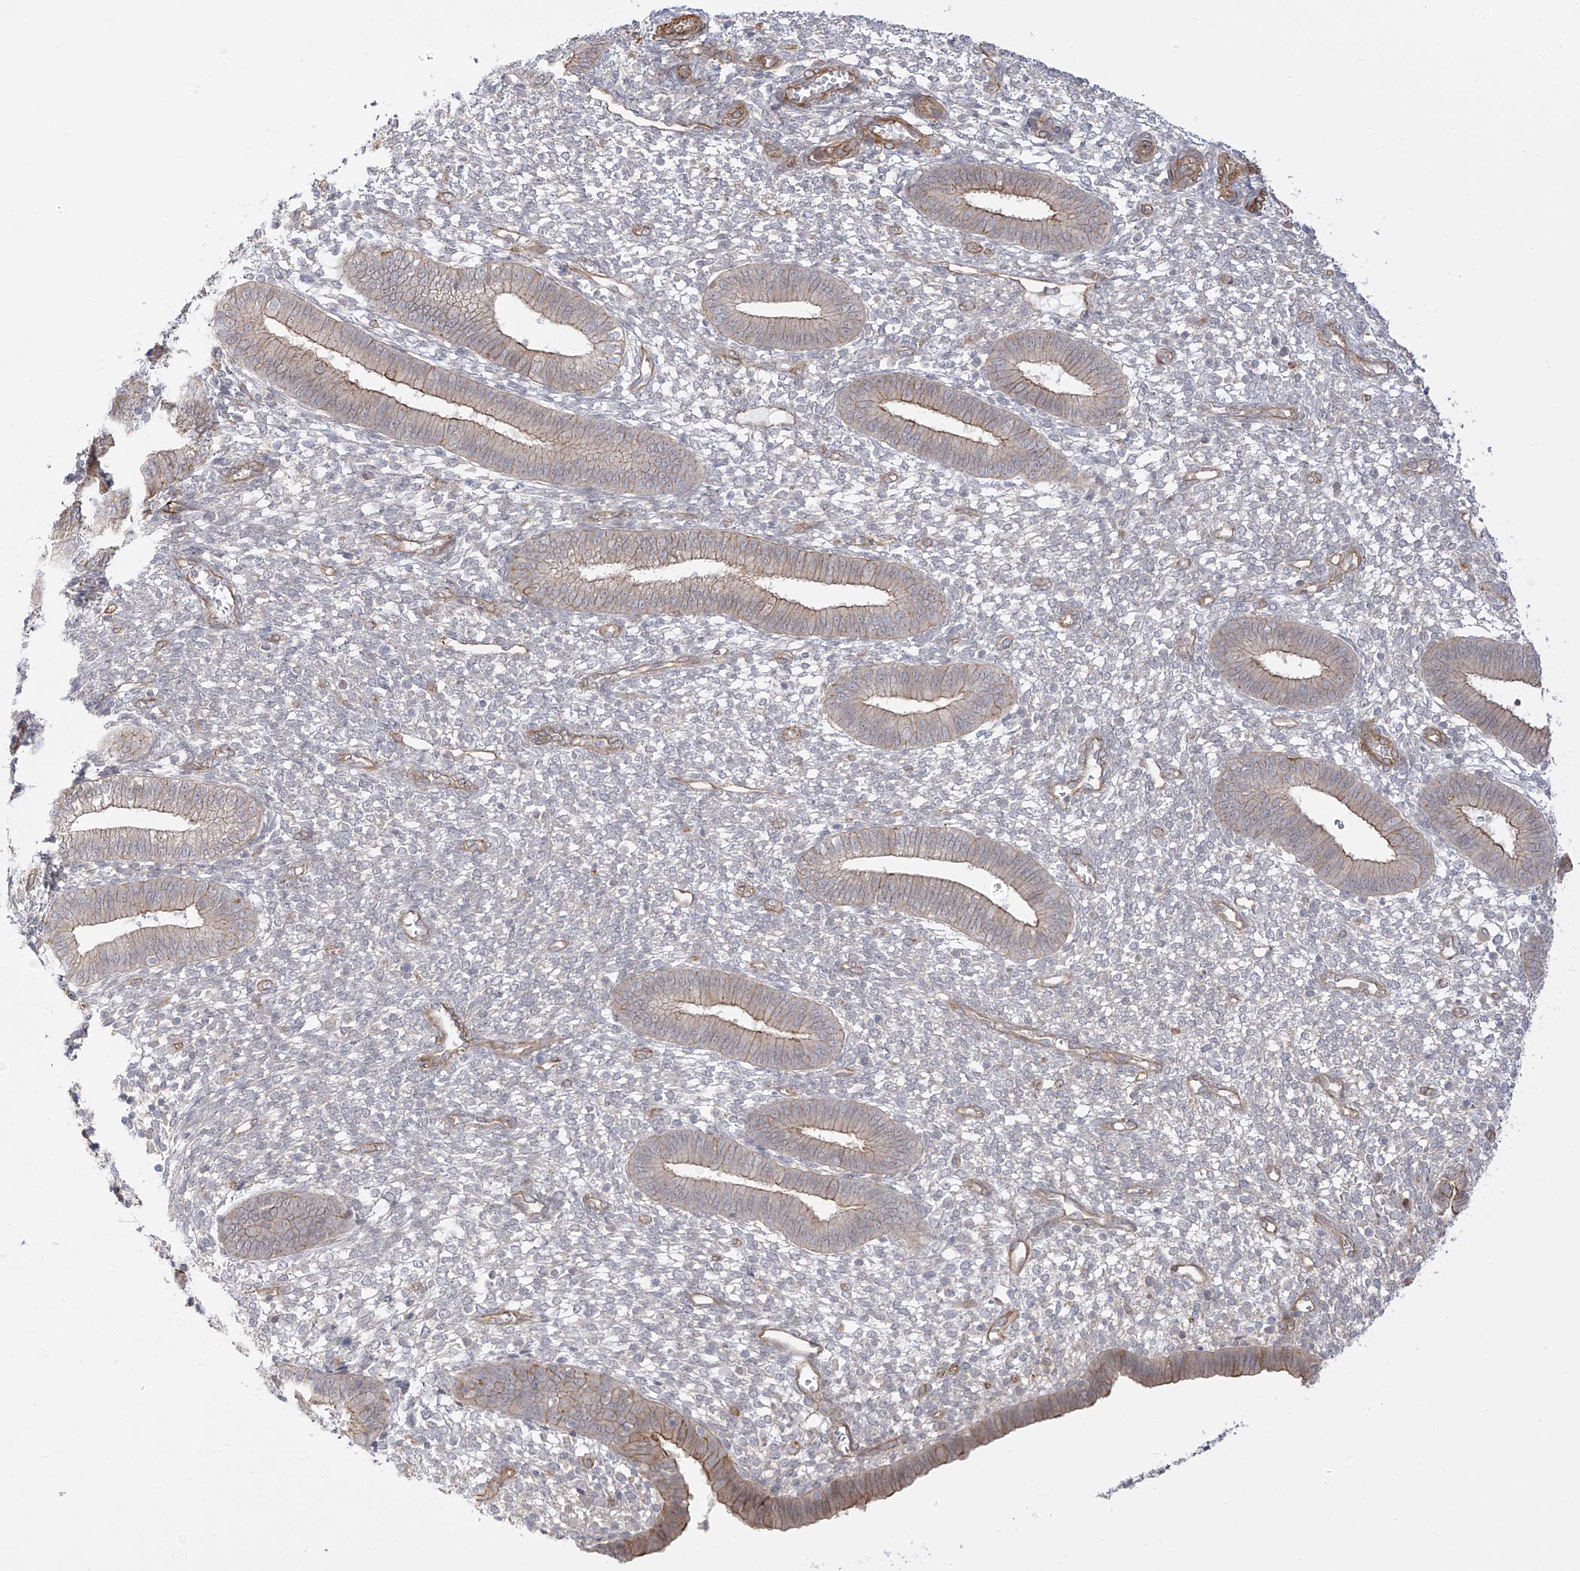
{"staining": {"intensity": "weak", "quantity": "<25%", "location": "cytoplasmic/membranous"}, "tissue": "endometrium", "cell_type": "Cells in endometrial stroma", "image_type": "normal", "snomed": [{"axis": "morphology", "description": "Normal tissue, NOS"}, {"axis": "topography", "description": "Endometrium"}], "caption": "Immunohistochemical staining of benign human endometrium shows no significant positivity in cells in endometrial stroma.", "gene": "ZNF180", "patient": {"sex": "female", "age": 46}}